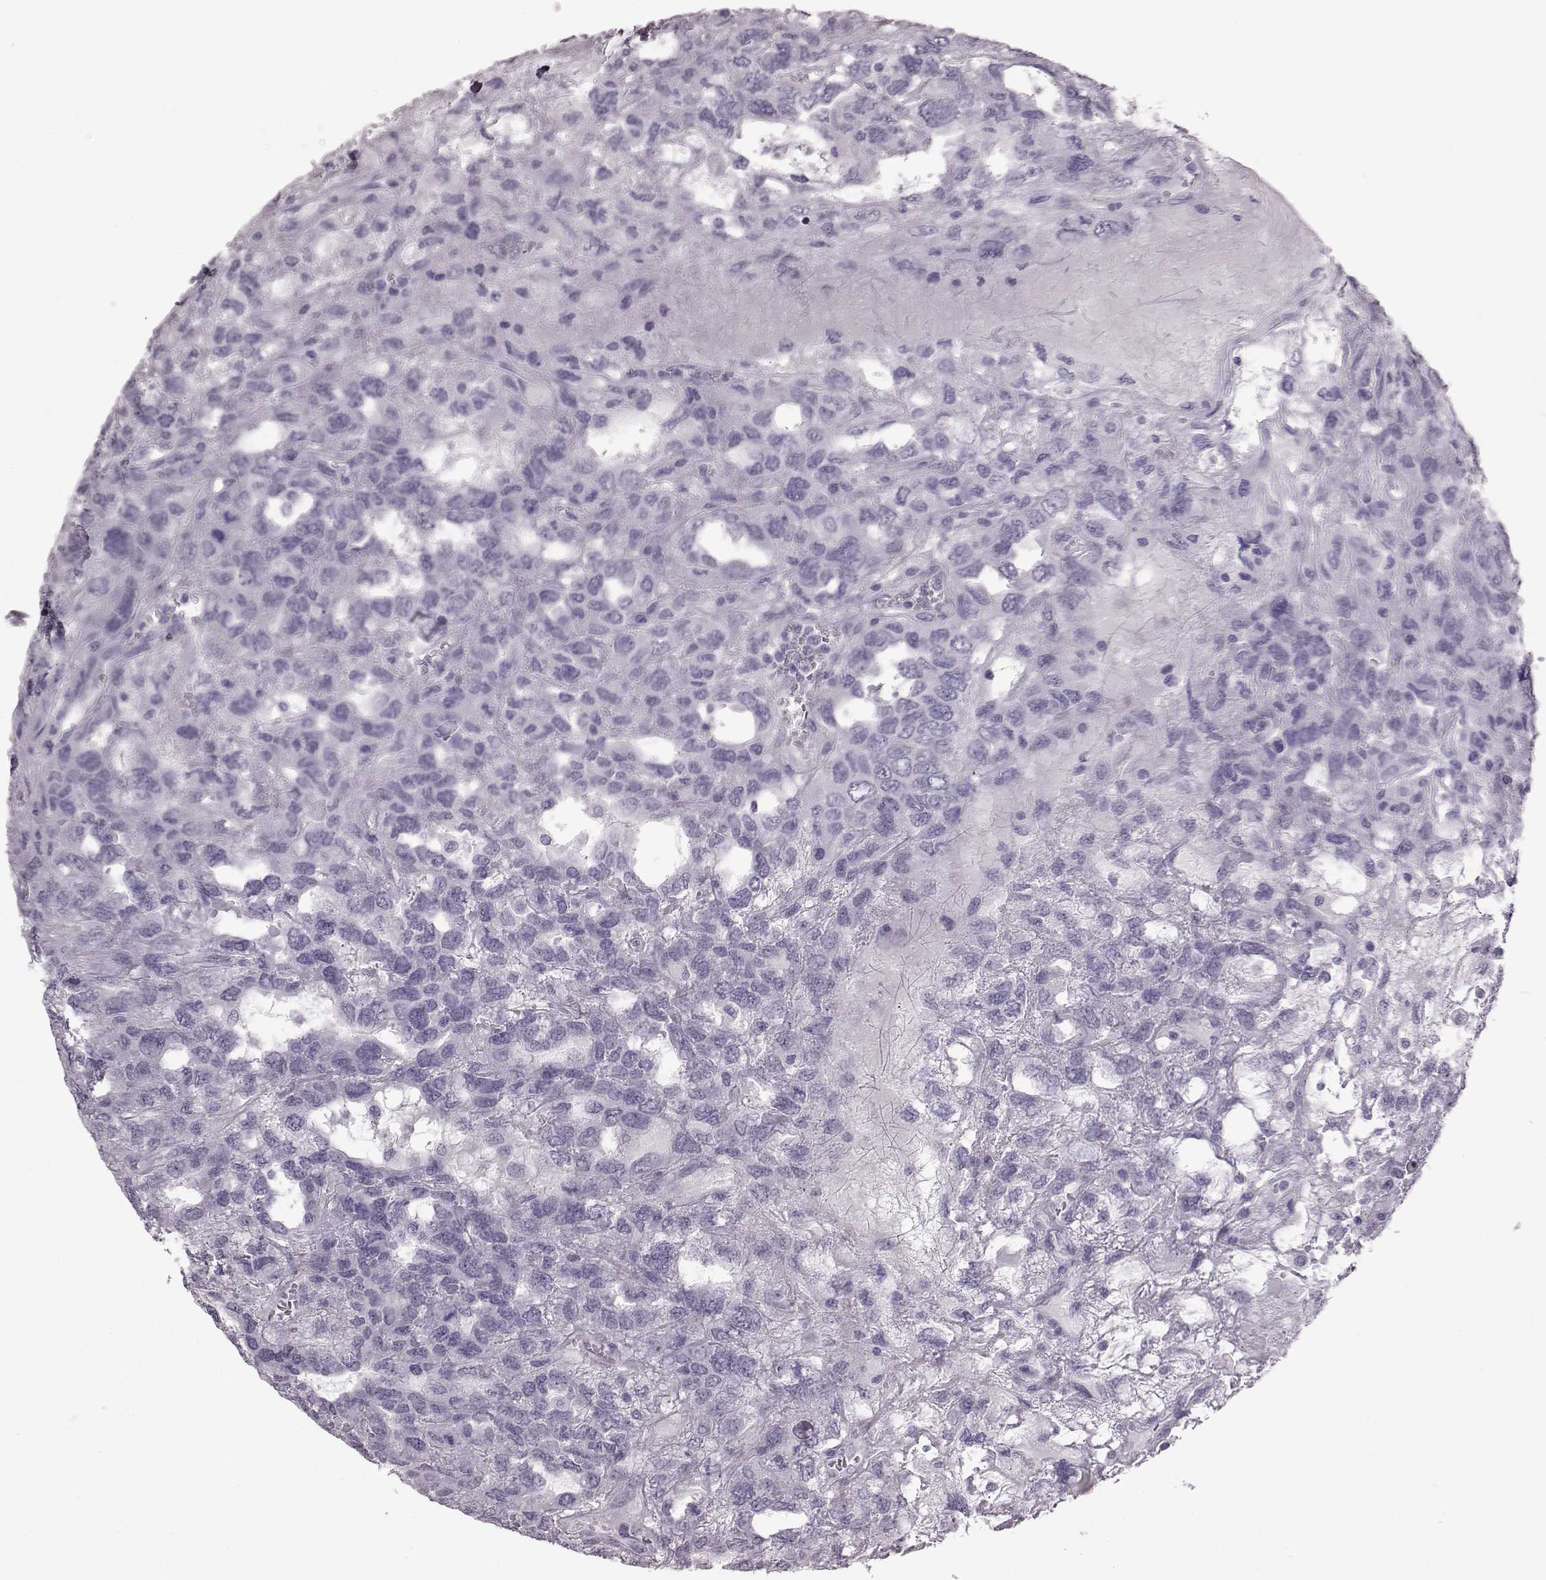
{"staining": {"intensity": "negative", "quantity": "none", "location": "none"}, "tissue": "testis cancer", "cell_type": "Tumor cells", "image_type": "cancer", "snomed": [{"axis": "morphology", "description": "Seminoma, NOS"}, {"axis": "topography", "description": "Testis"}], "caption": "The immunohistochemistry histopathology image has no significant positivity in tumor cells of seminoma (testis) tissue. Brightfield microscopy of IHC stained with DAB (brown) and hematoxylin (blue), captured at high magnification.", "gene": "CRYBA2", "patient": {"sex": "male", "age": 52}}